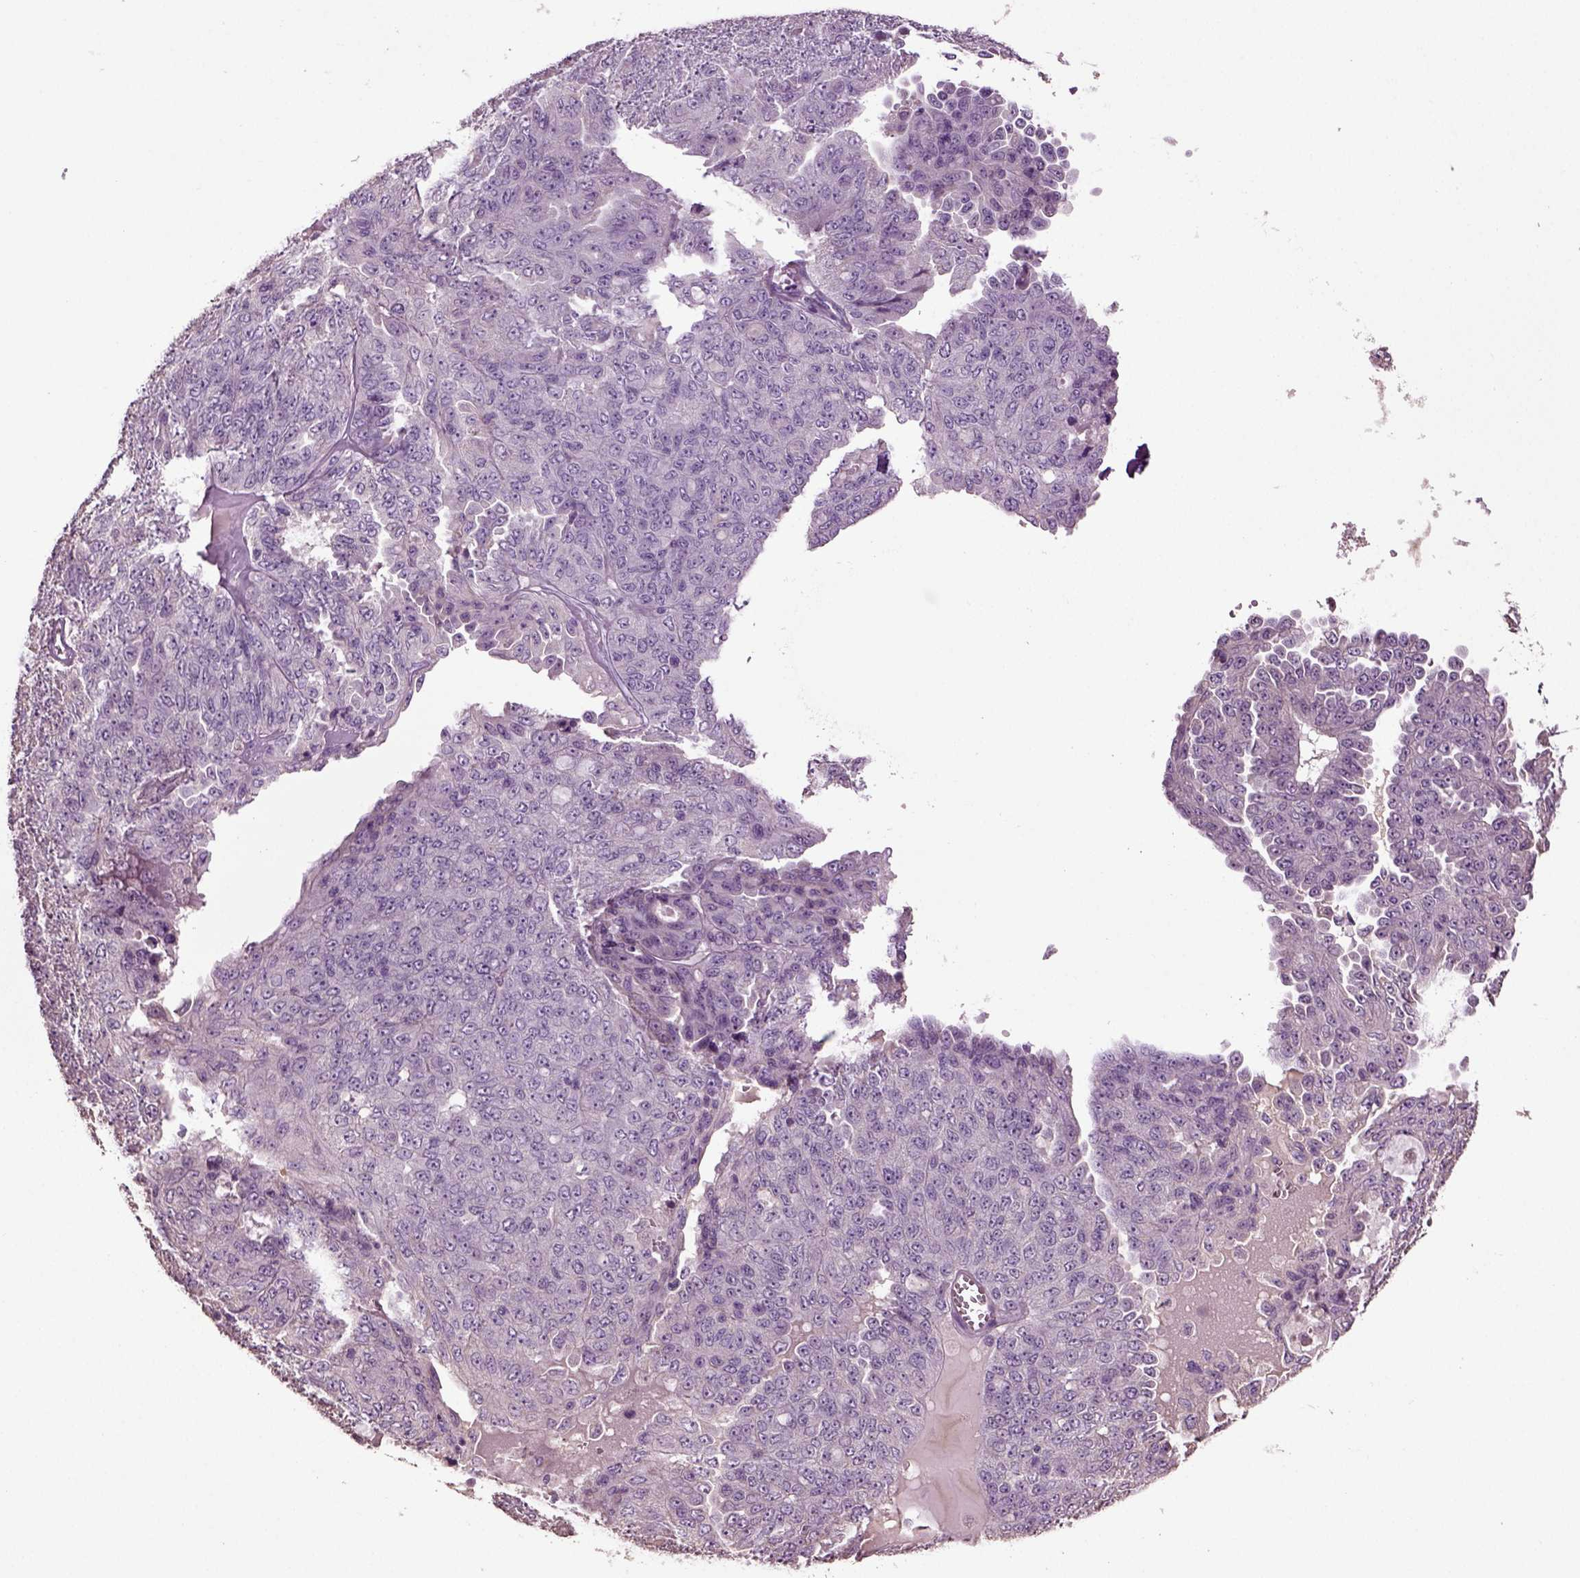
{"staining": {"intensity": "negative", "quantity": "none", "location": "none"}, "tissue": "ovarian cancer", "cell_type": "Tumor cells", "image_type": "cancer", "snomed": [{"axis": "morphology", "description": "Cystadenocarcinoma, serous, NOS"}, {"axis": "topography", "description": "Ovary"}], "caption": "A photomicrograph of ovarian serous cystadenocarcinoma stained for a protein shows no brown staining in tumor cells.", "gene": "DEFB118", "patient": {"sex": "female", "age": 71}}